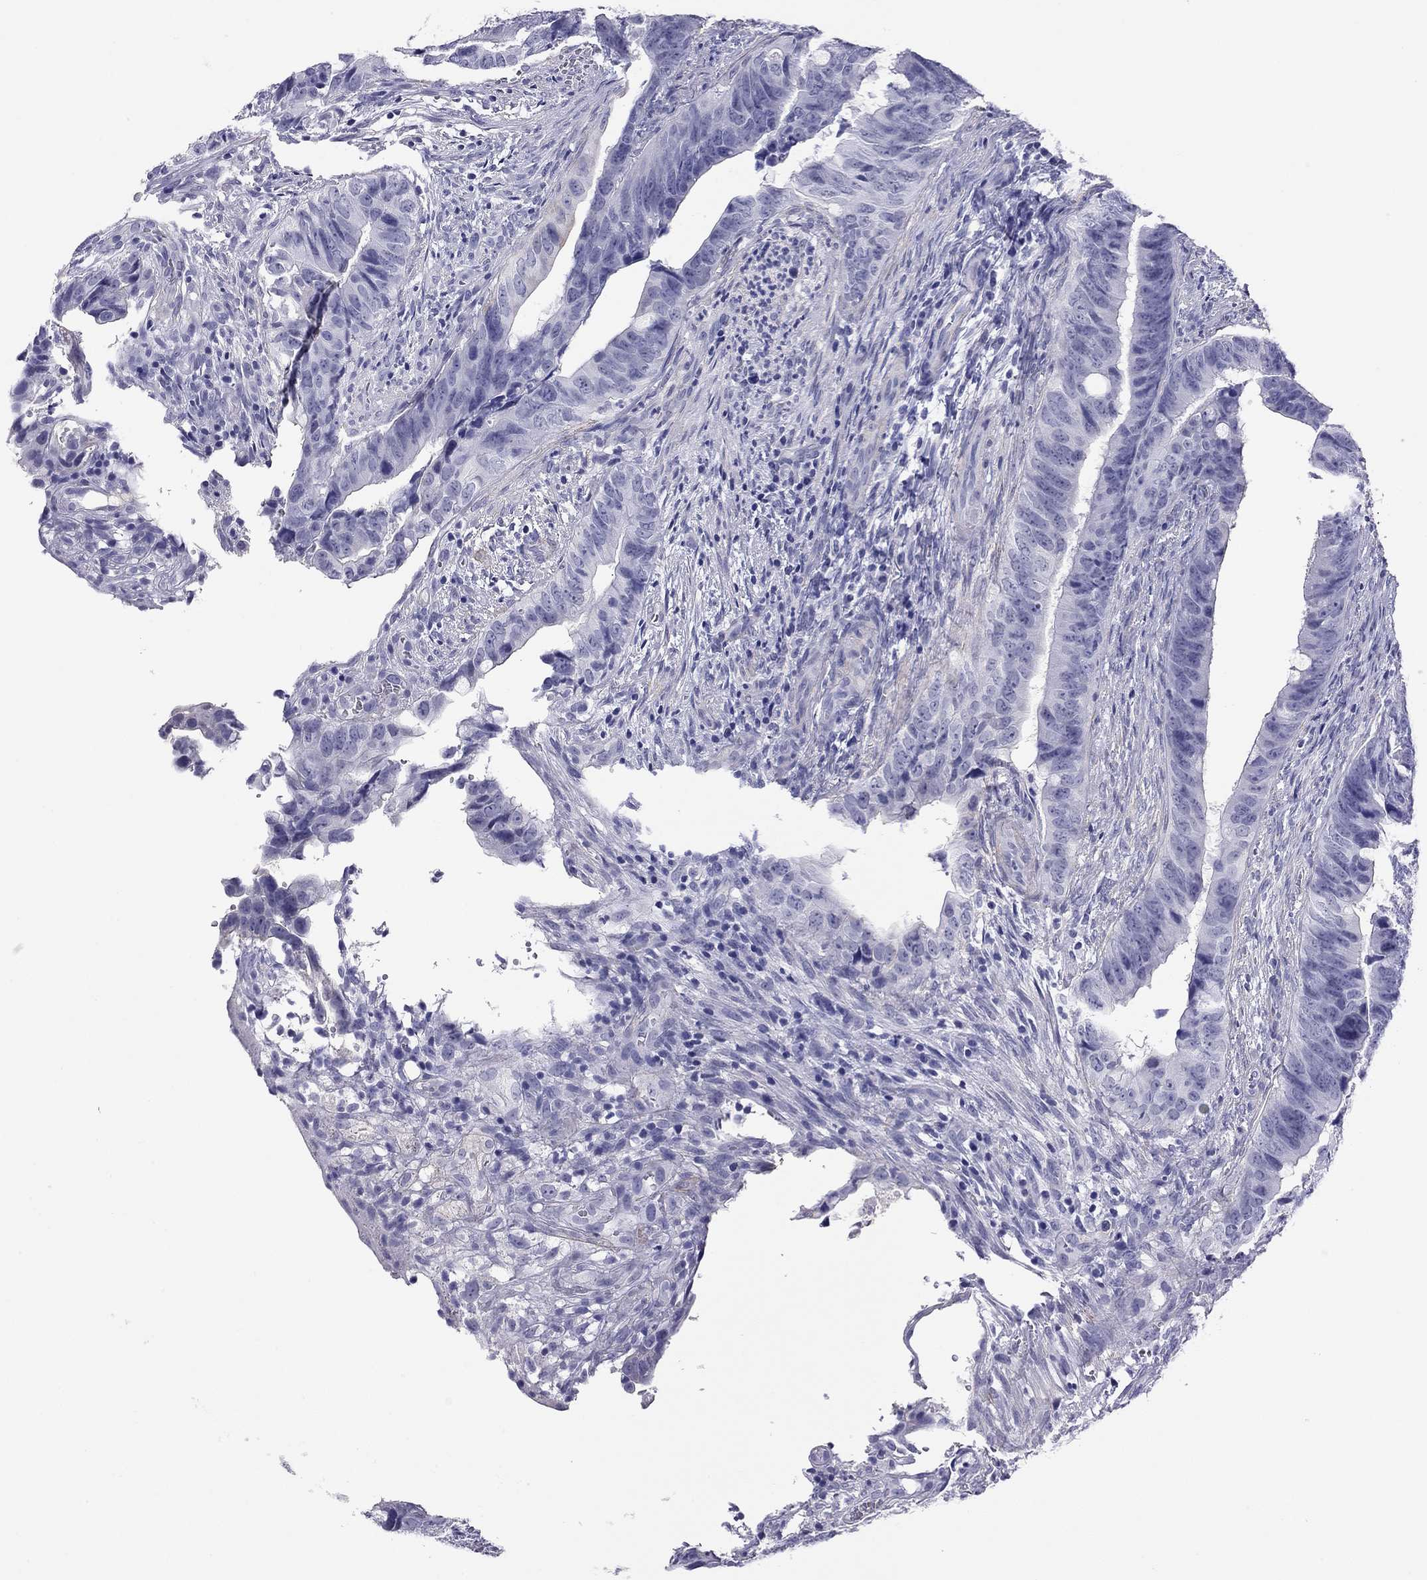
{"staining": {"intensity": "negative", "quantity": "none", "location": "none"}, "tissue": "colorectal cancer", "cell_type": "Tumor cells", "image_type": "cancer", "snomed": [{"axis": "morphology", "description": "Adenocarcinoma, NOS"}, {"axis": "topography", "description": "Colon"}], "caption": "Immunohistochemistry (IHC) of human colorectal adenocarcinoma demonstrates no positivity in tumor cells. (DAB immunohistochemistry (IHC), high magnification).", "gene": "MYMX", "patient": {"sex": "female", "age": 82}}